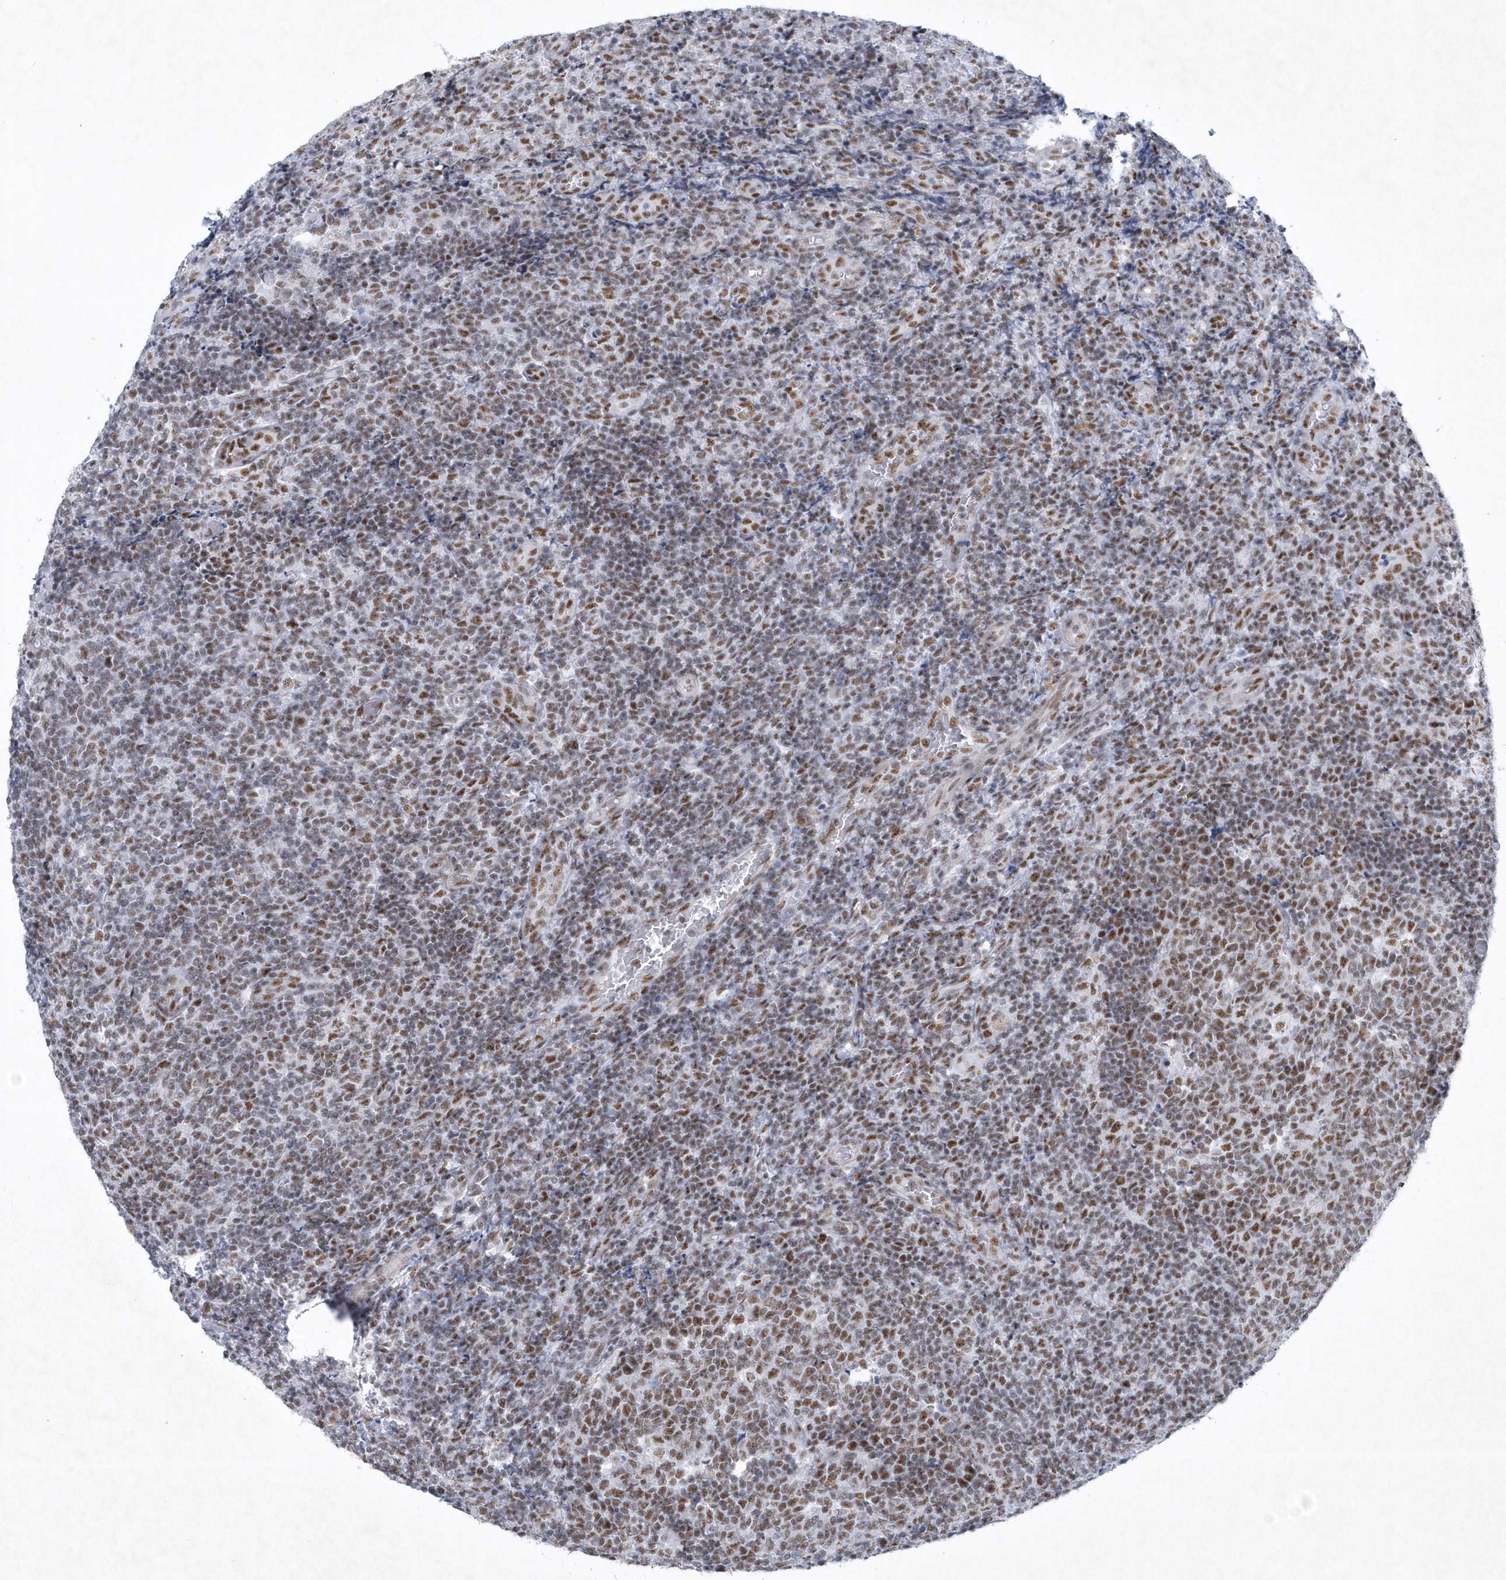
{"staining": {"intensity": "moderate", "quantity": ">75%", "location": "nuclear"}, "tissue": "tonsil", "cell_type": "Germinal center cells", "image_type": "normal", "snomed": [{"axis": "morphology", "description": "Normal tissue, NOS"}, {"axis": "topography", "description": "Tonsil"}], "caption": "Immunohistochemical staining of normal tonsil exhibits moderate nuclear protein positivity in approximately >75% of germinal center cells.", "gene": "DCLRE1A", "patient": {"sex": "female", "age": 19}}